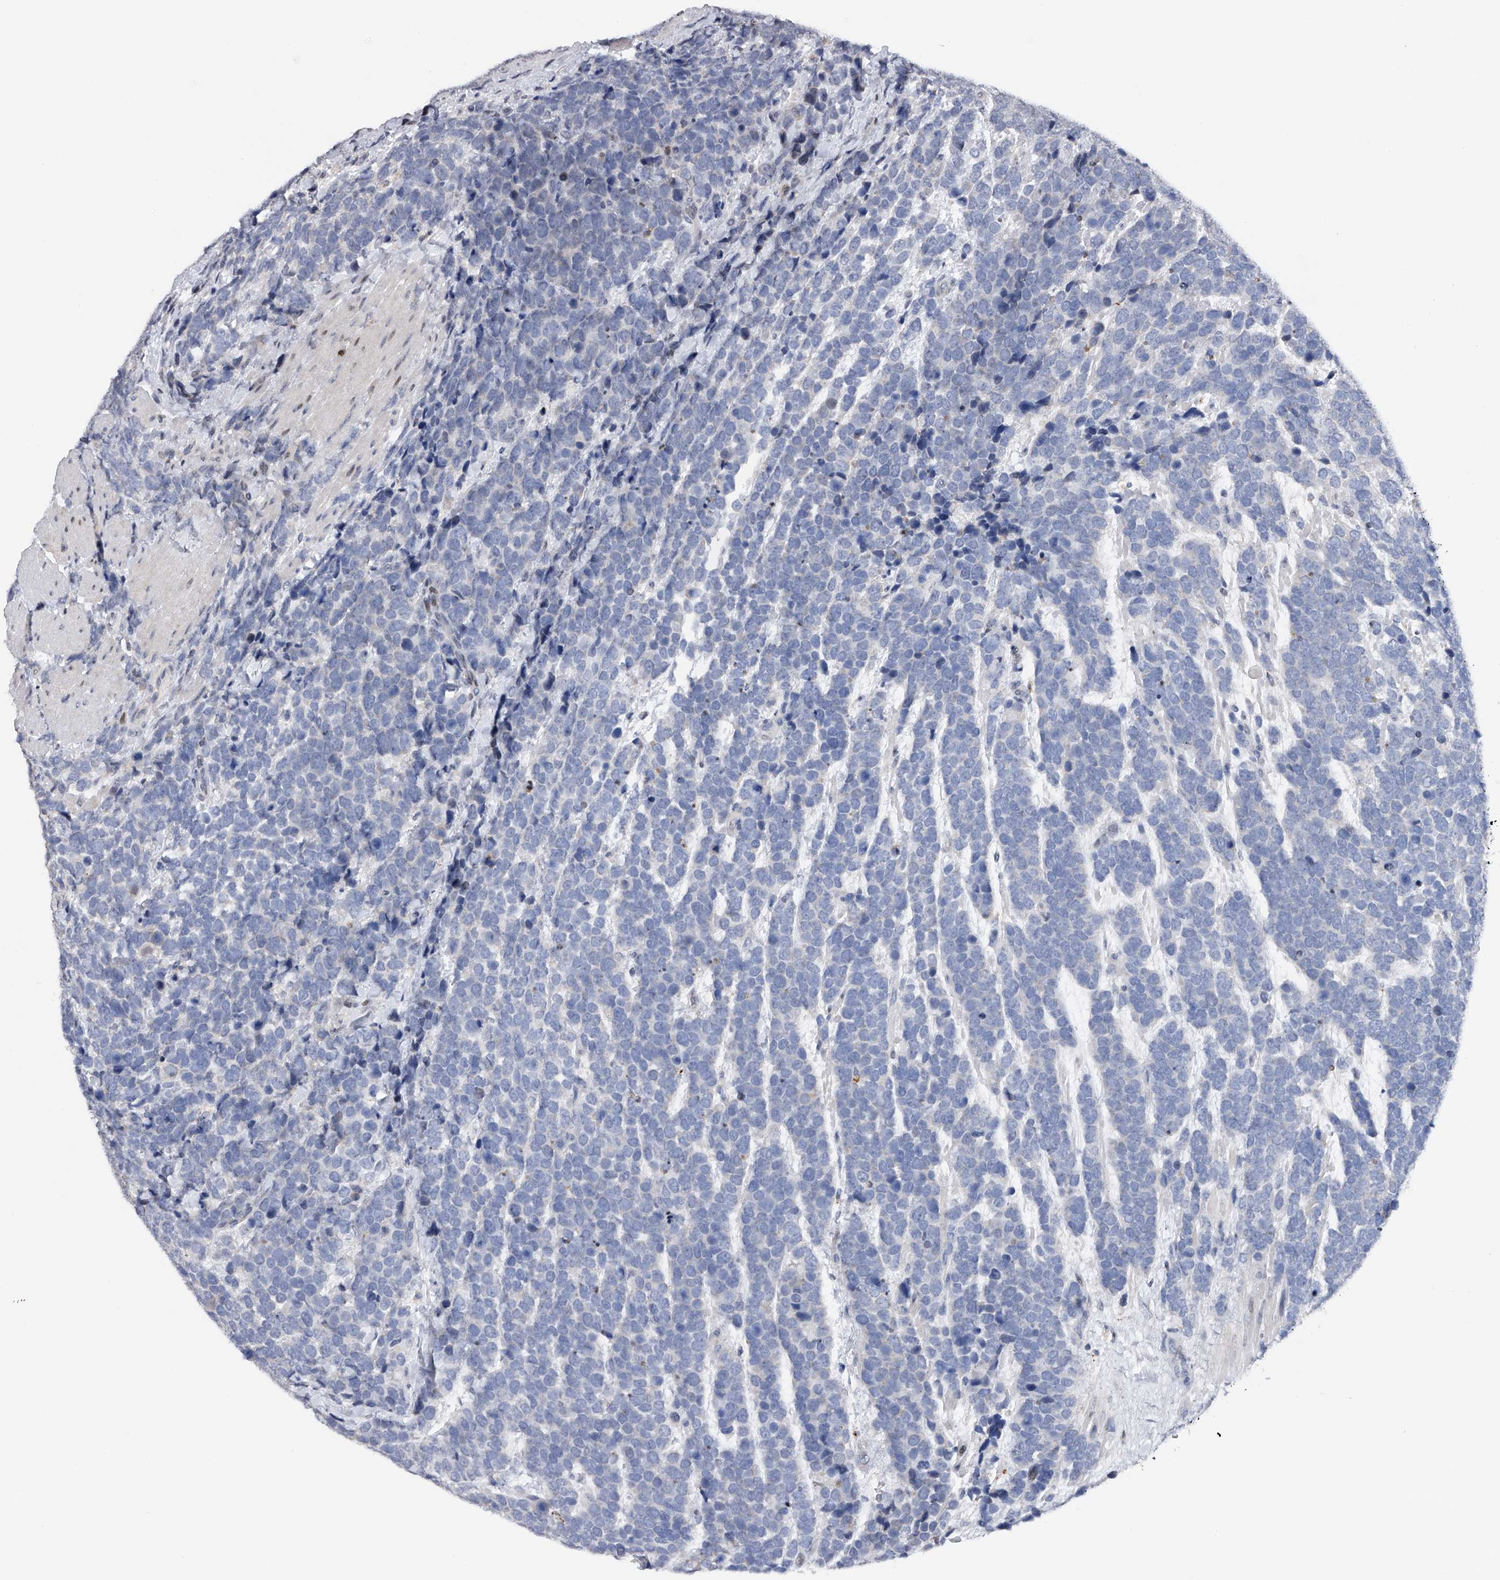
{"staining": {"intensity": "negative", "quantity": "none", "location": "none"}, "tissue": "urothelial cancer", "cell_type": "Tumor cells", "image_type": "cancer", "snomed": [{"axis": "morphology", "description": "Urothelial carcinoma, High grade"}, {"axis": "topography", "description": "Urinary bladder"}], "caption": "A high-resolution photomicrograph shows immunohistochemistry staining of high-grade urothelial carcinoma, which displays no significant expression in tumor cells.", "gene": "RWDD2A", "patient": {"sex": "female", "age": 82}}